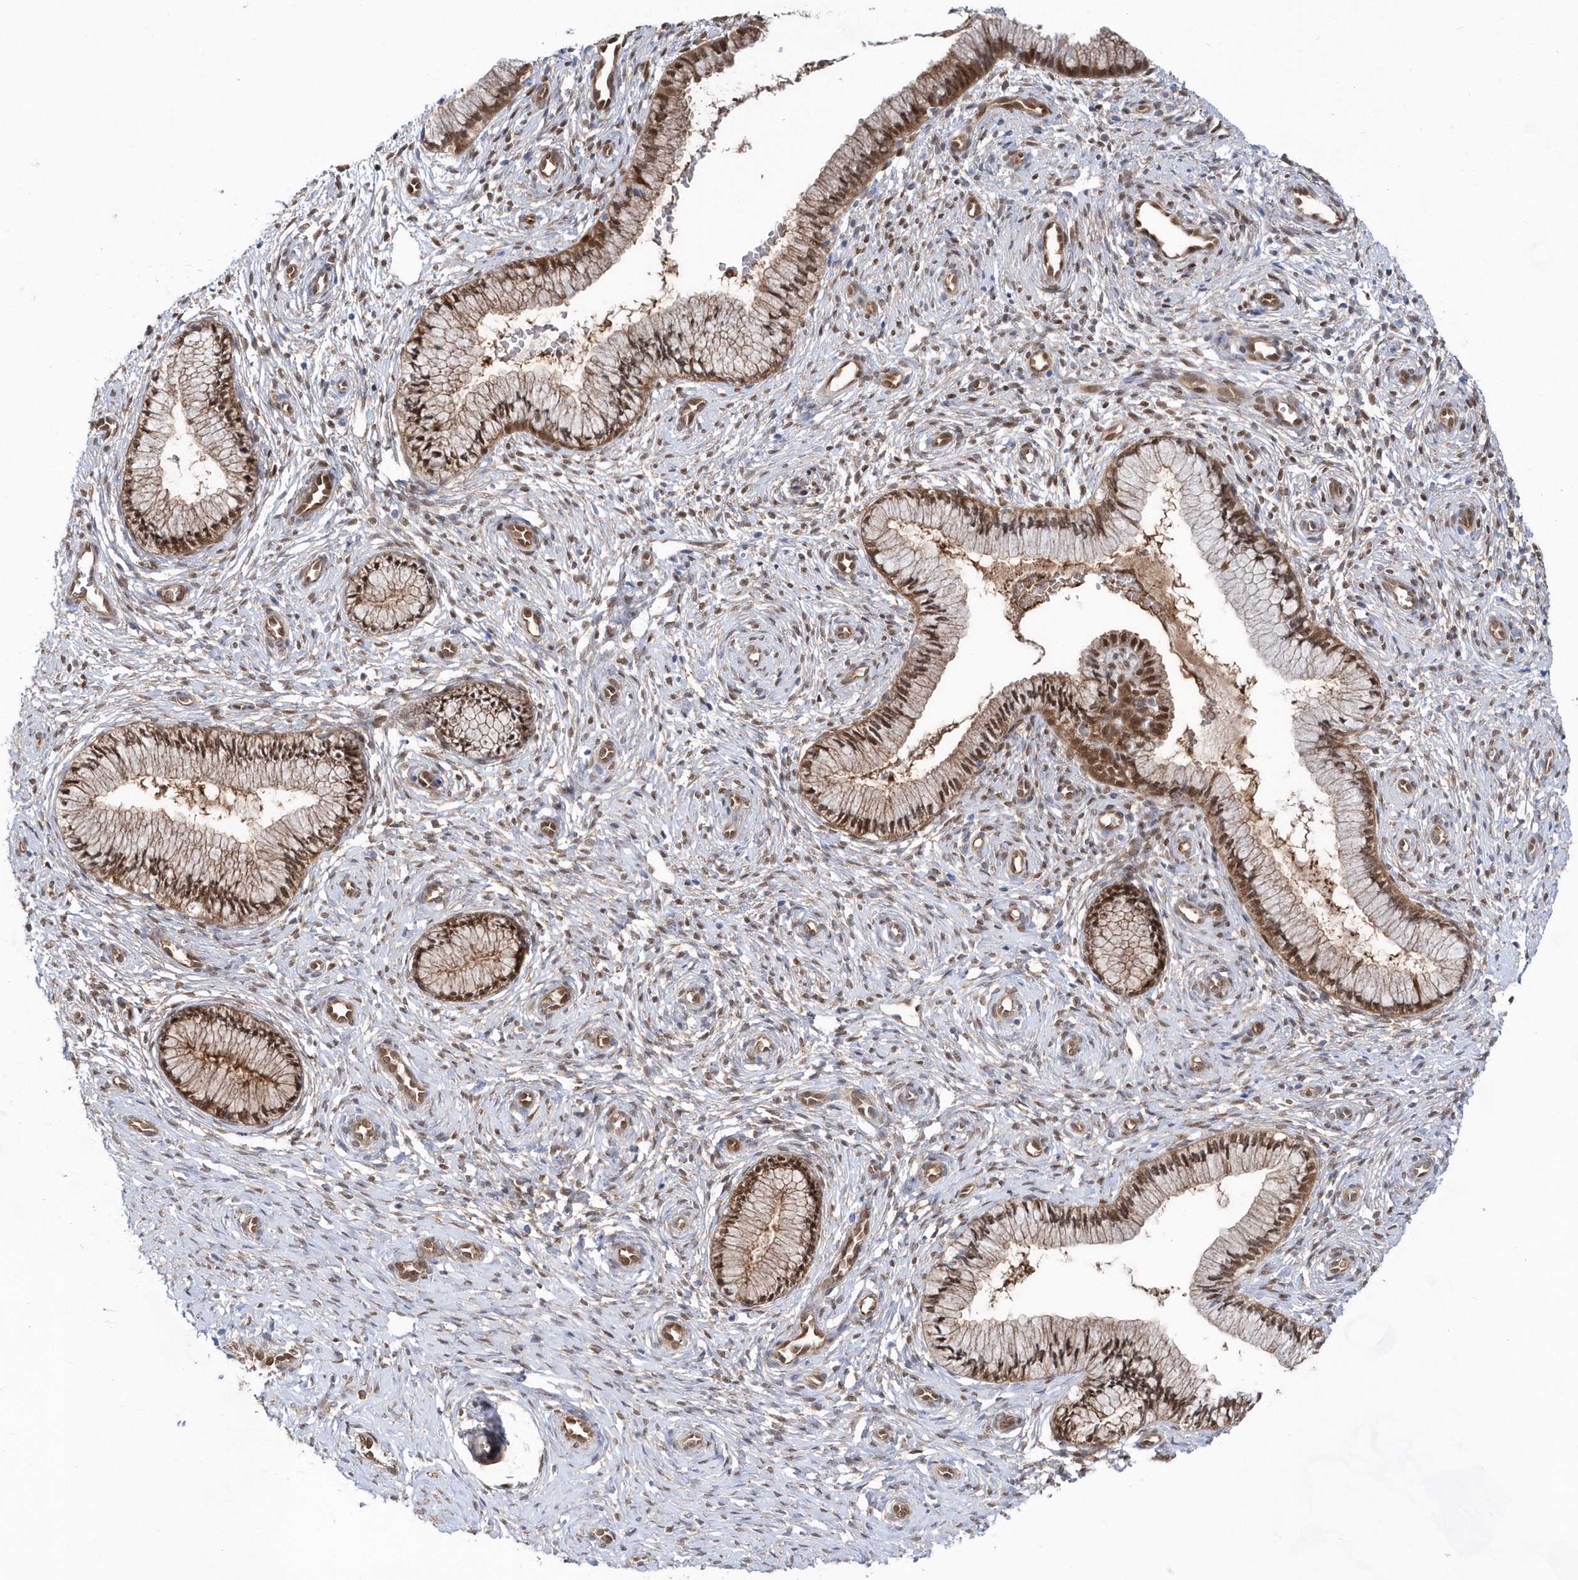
{"staining": {"intensity": "moderate", "quantity": ">75%", "location": "cytoplasmic/membranous,nuclear"}, "tissue": "cervix", "cell_type": "Glandular cells", "image_type": "normal", "snomed": [{"axis": "morphology", "description": "Normal tissue, NOS"}, {"axis": "topography", "description": "Cervix"}], "caption": "IHC histopathology image of unremarkable human cervix stained for a protein (brown), which shows medium levels of moderate cytoplasmic/membranous,nuclear staining in about >75% of glandular cells.", "gene": "BDH2", "patient": {"sex": "female", "age": 27}}